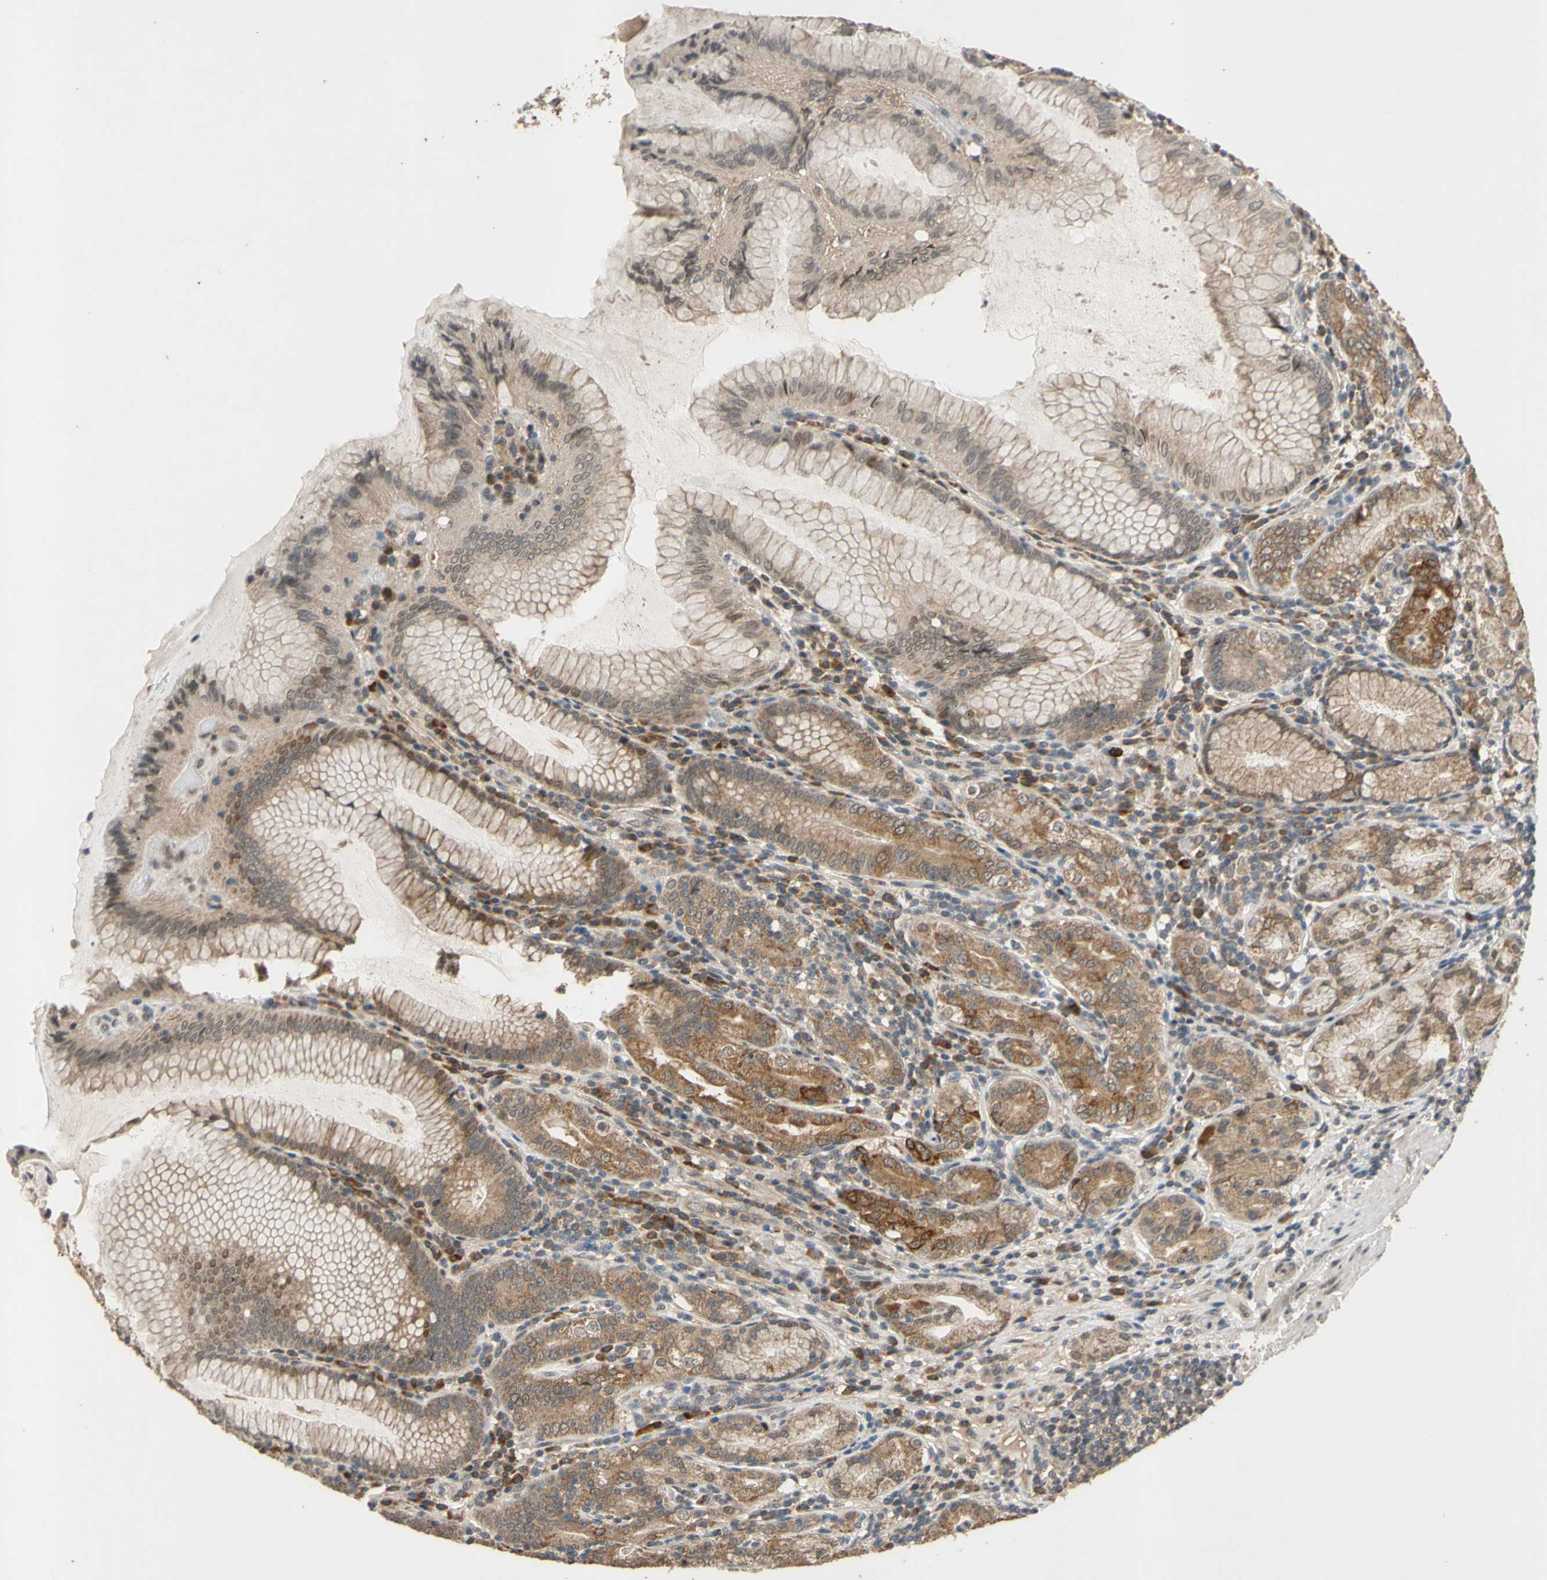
{"staining": {"intensity": "moderate", "quantity": ">75%", "location": "cytoplasmic/membranous"}, "tissue": "stomach", "cell_type": "Glandular cells", "image_type": "normal", "snomed": [{"axis": "morphology", "description": "Normal tissue, NOS"}, {"axis": "topography", "description": "Stomach, lower"}], "caption": "Moderate cytoplasmic/membranous positivity for a protein is identified in about >75% of glandular cells of unremarkable stomach using immunohistochemistry (IHC).", "gene": "CD164", "patient": {"sex": "female", "age": 76}}